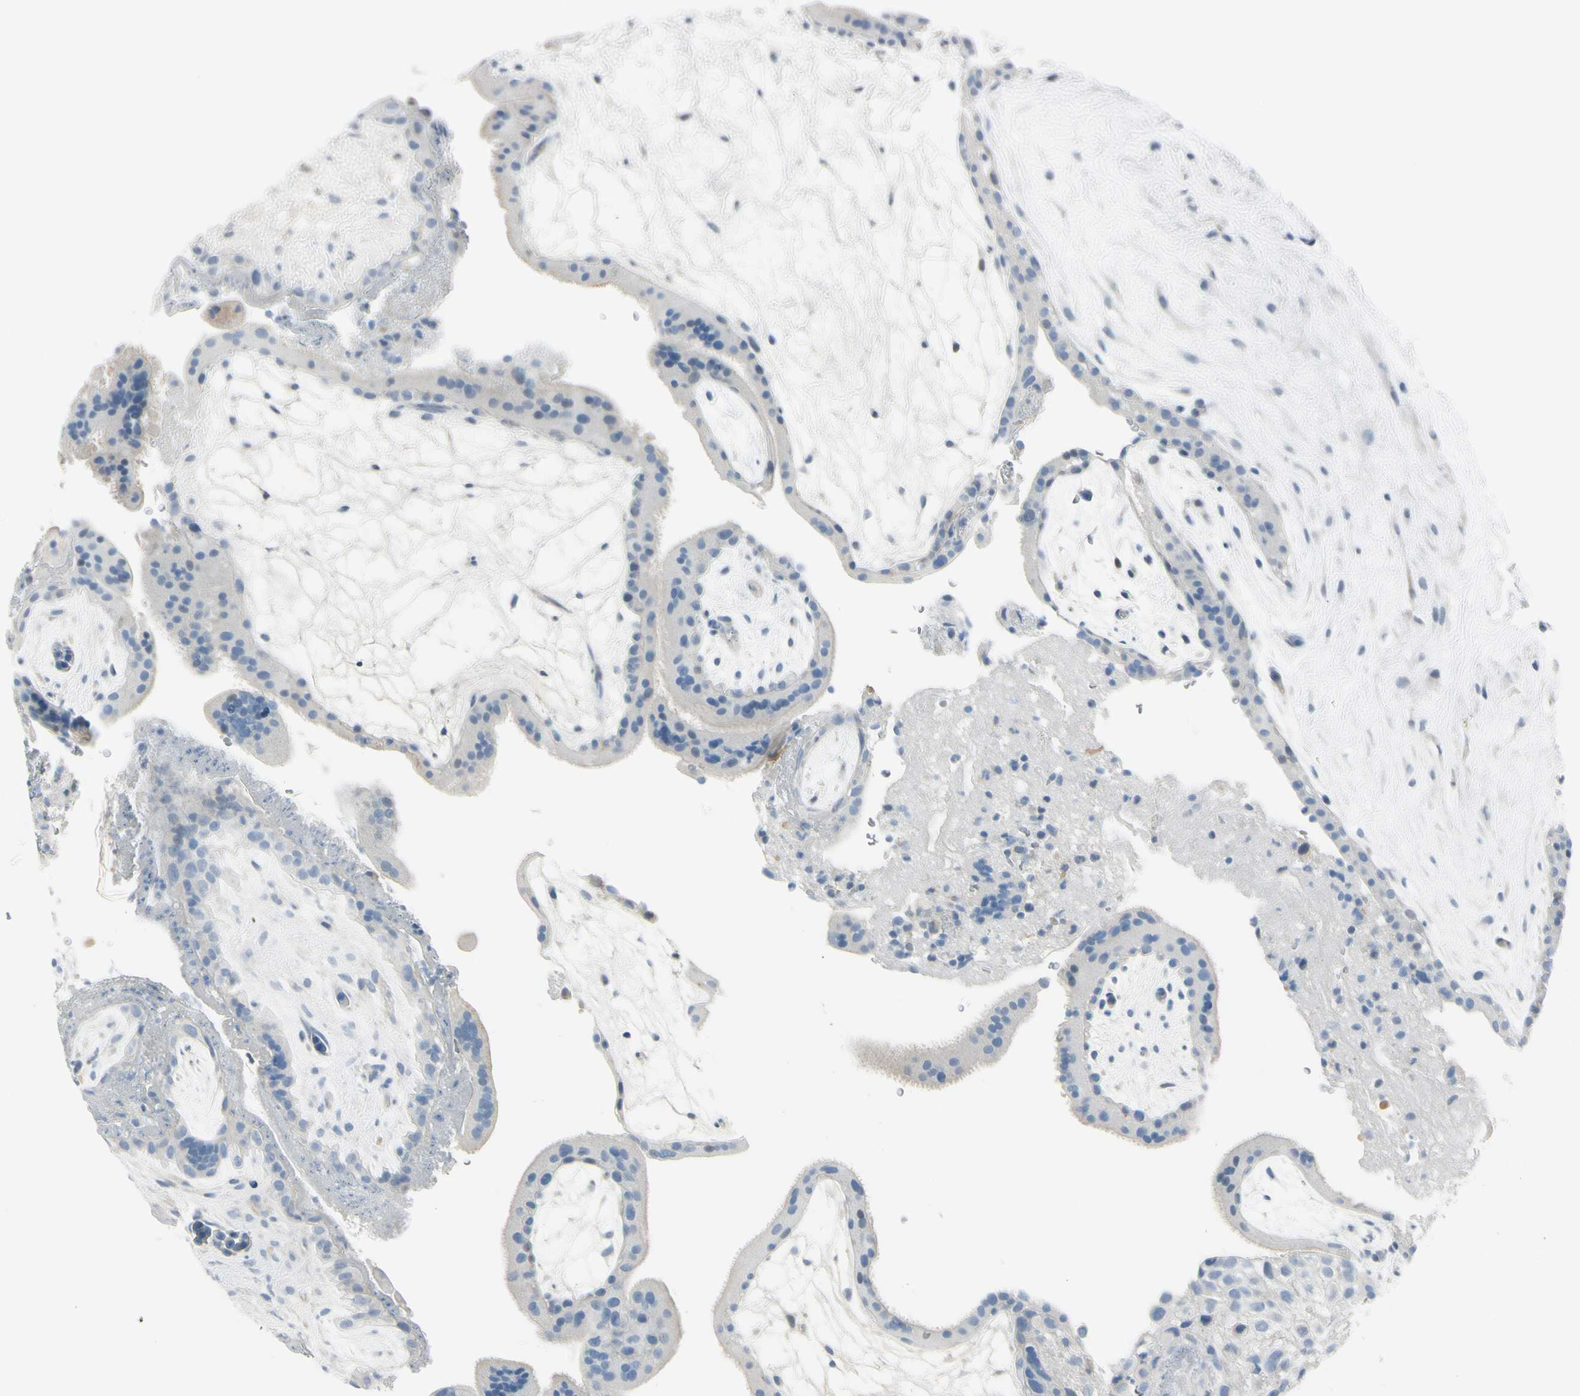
{"staining": {"intensity": "negative", "quantity": "none", "location": "none"}, "tissue": "placenta", "cell_type": "Decidual cells", "image_type": "normal", "snomed": [{"axis": "morphology", "description": "Normal tissue, NOS"}, {"axis": "topography", "description": "Placenta"}], "caption": "Human placenta stained for a protein using IHC shows no expression in decidual cells.", "gene": "ASB9", "patient": {"sex": "female", "age": 19}}